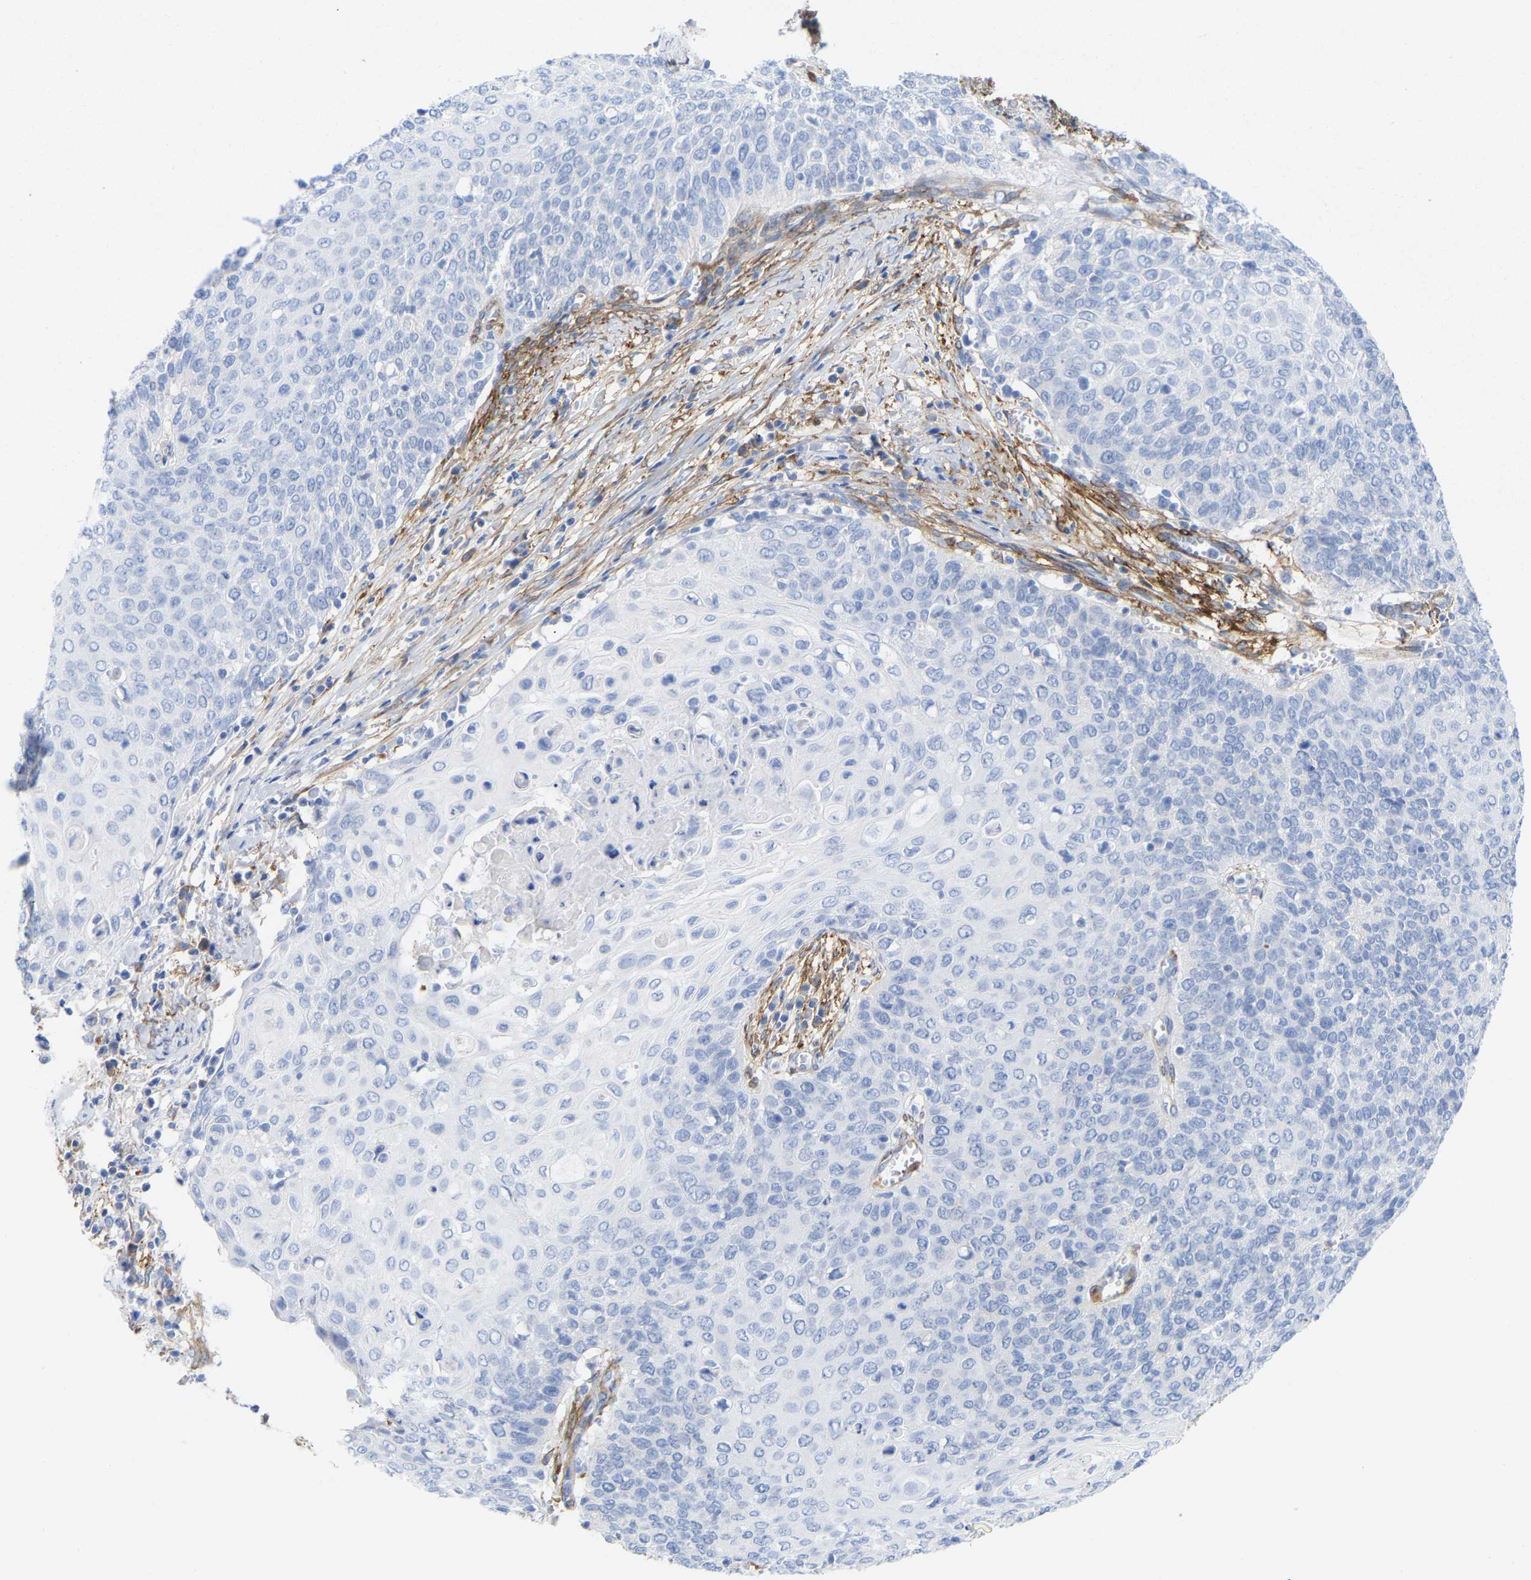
{"staining": {"intensity": "negative", "quantity": "none", "location": "none"}, "tissue": "cervical cancer", "cell_type": "Tumor cells", "image_type": "cancer", "snomed": [{"axis": "morphology", "description": "Squamous cell carcinoma, NOS"}, {"axis": "topography", "description": "Cervix"}], "caption": "This is an immunohistochemistry histopathology image of human cervical cancer. There is no positivity in tumor cells.", "gene": "AMPH", "patient": {"sex": "female", "age": 39}}